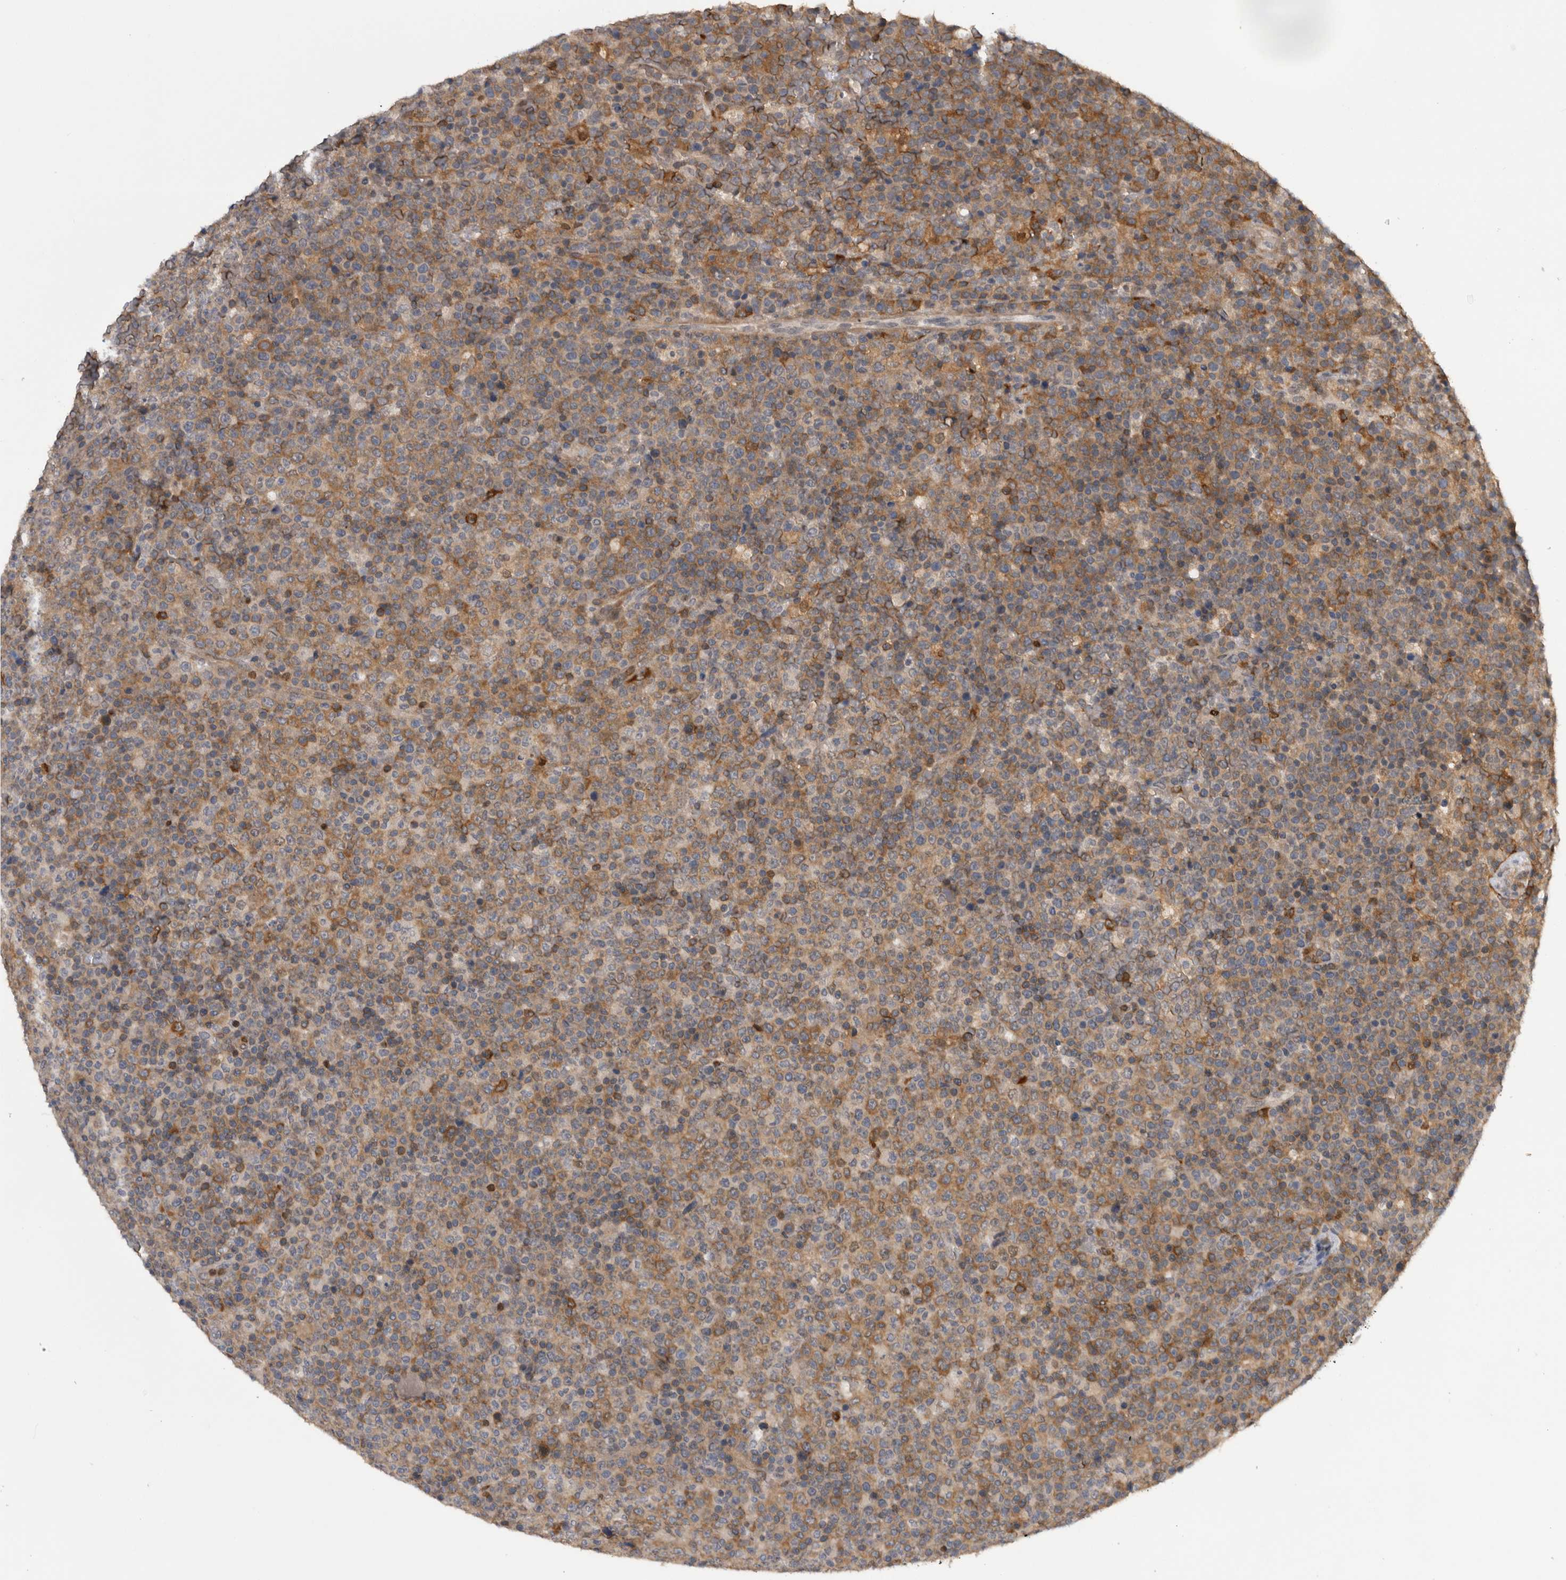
{"staining": {"intensity": "moderate", "quantity": ">75%", "location": "cytoplasmic/membranous"}, "tissue": "lymphoma", "cell_type": "Tumor cells", "image_type": "cancer", "snomed": [{"axis": "morphology", "description": "Malignant lymphoma, non-Hodgkin's type, High grade"}, {"axis": "topography", "description": "Lymph node"}], "caption": "Protein staining reveals moderate cytoplasmic/membranous staining in approximately >75% of tumor cells in high-grade malignant lymphoma, non-Hodgkin's type. (DAB = brown stain, brightfield microscopy at high magnification).", "gene": "NFATC2", "patient": {"sex": "male", "age": 13}}